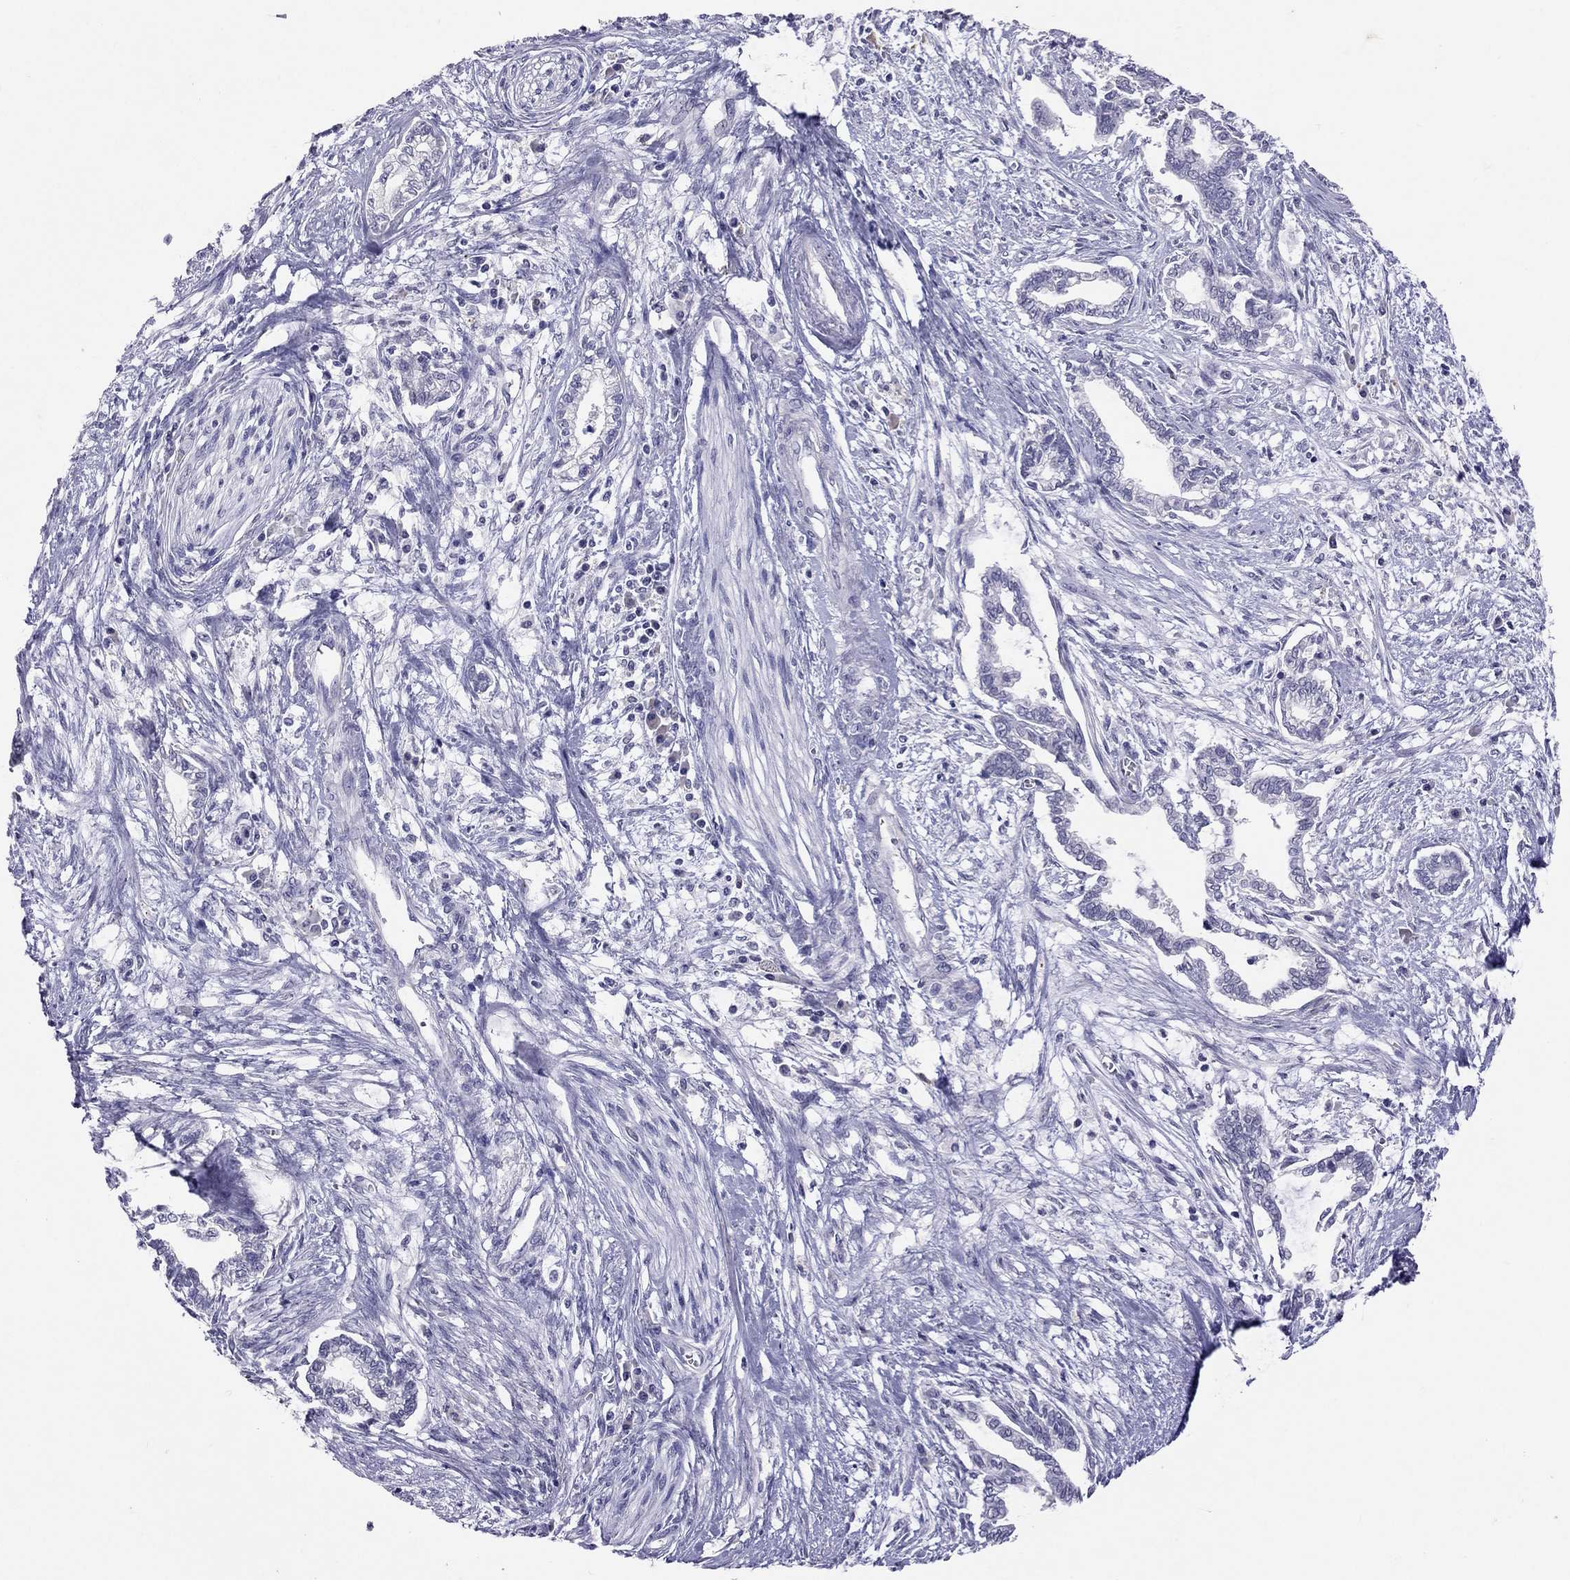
{"staining": {"intensity": "negative", "quantity": "none", "location": "none"}, "tissue": "cervical cancer", "cell_type": "Tumor cells", "image_type": "cancer", "snomed": [{"axis": "morphology", "description": "Adenocarcinoma, NOS"}, {"axis": "topography", "description": "Cervix"}], "caption": "The immunohistochemistry photomicrograph has no significant expression in tumor cells of adenocarcinoma (cervical) tissue.", "gene": "SLAMF1", "patient": {"sex": "female", "age": 62}}